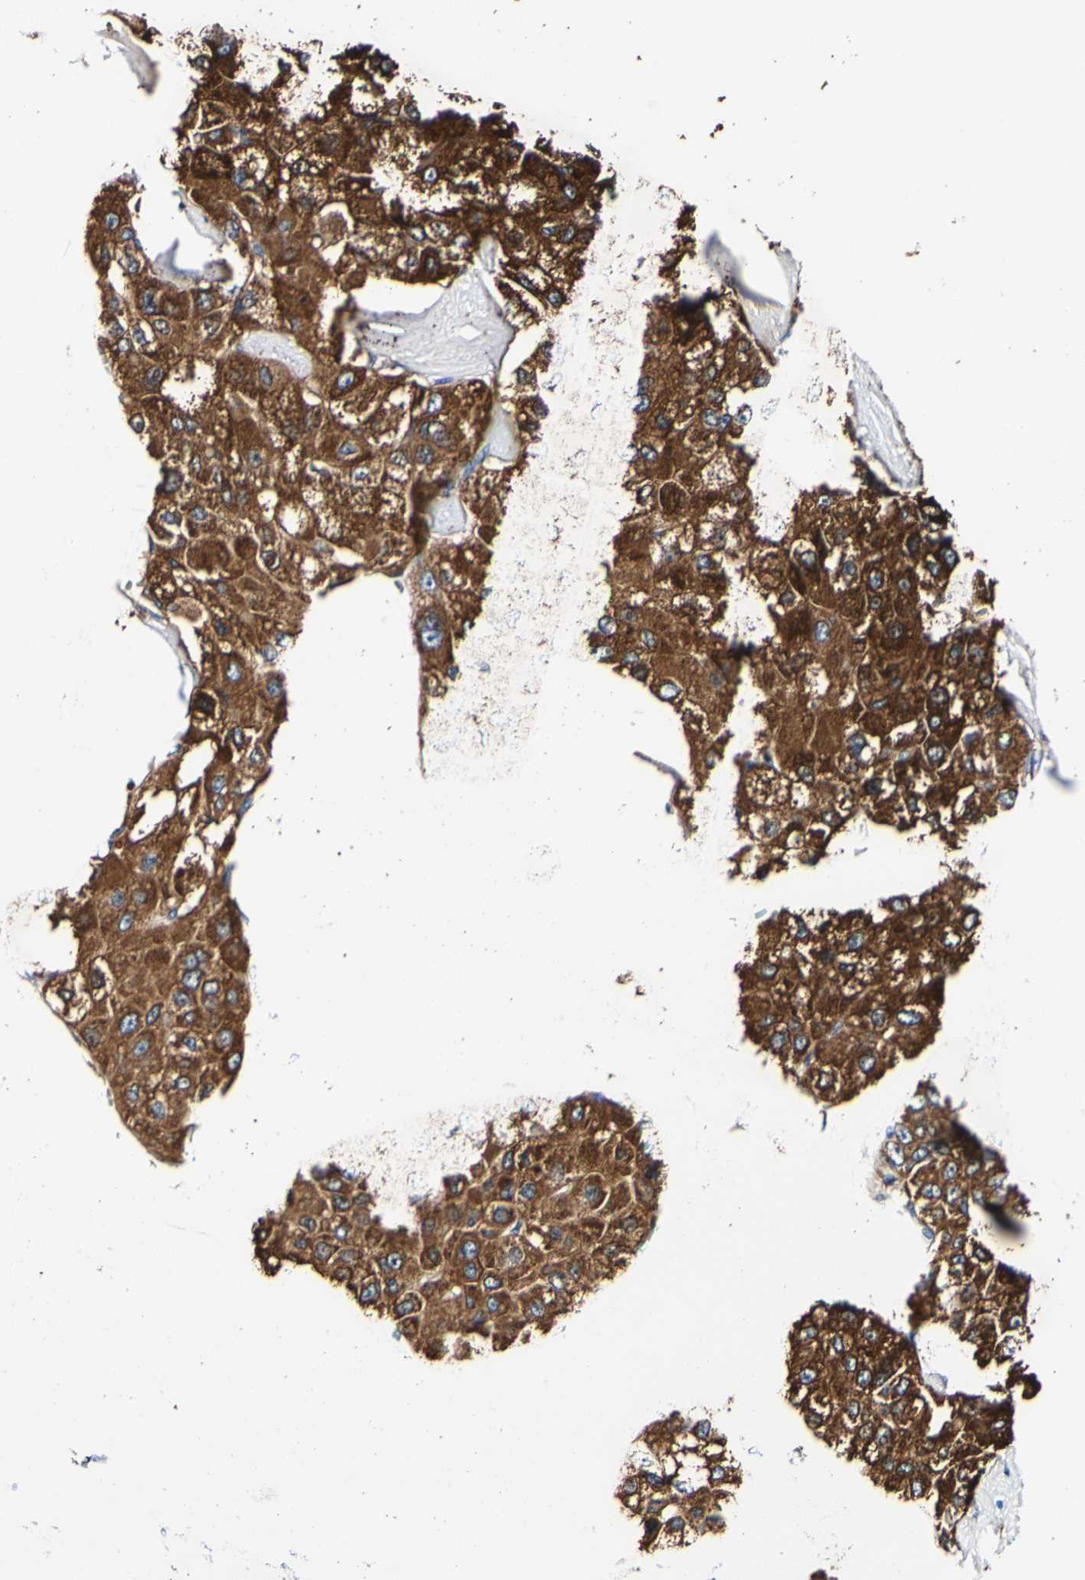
{"staining": {"intensity": "strong", "quantity": ">75%", "location": "cytoplasmic/membranous"}, "tissue": "liver cancer", "cell_type": "Tumor cells", "image_type": "cancer", "snomed": [{"axis": "morphology", "description": "Carcinoma, Hepatocellular, NOS"}, {"axis": "topography", "description": "Liver"}], "caption": "Protein analysis of liver hepatocellular carcinoma tissue displays strong cytoplasmic/membranous staining in approximately >75% of tumor cells.", "gene": "P4HB", "patient": {"sex": "male", "age": 80}}